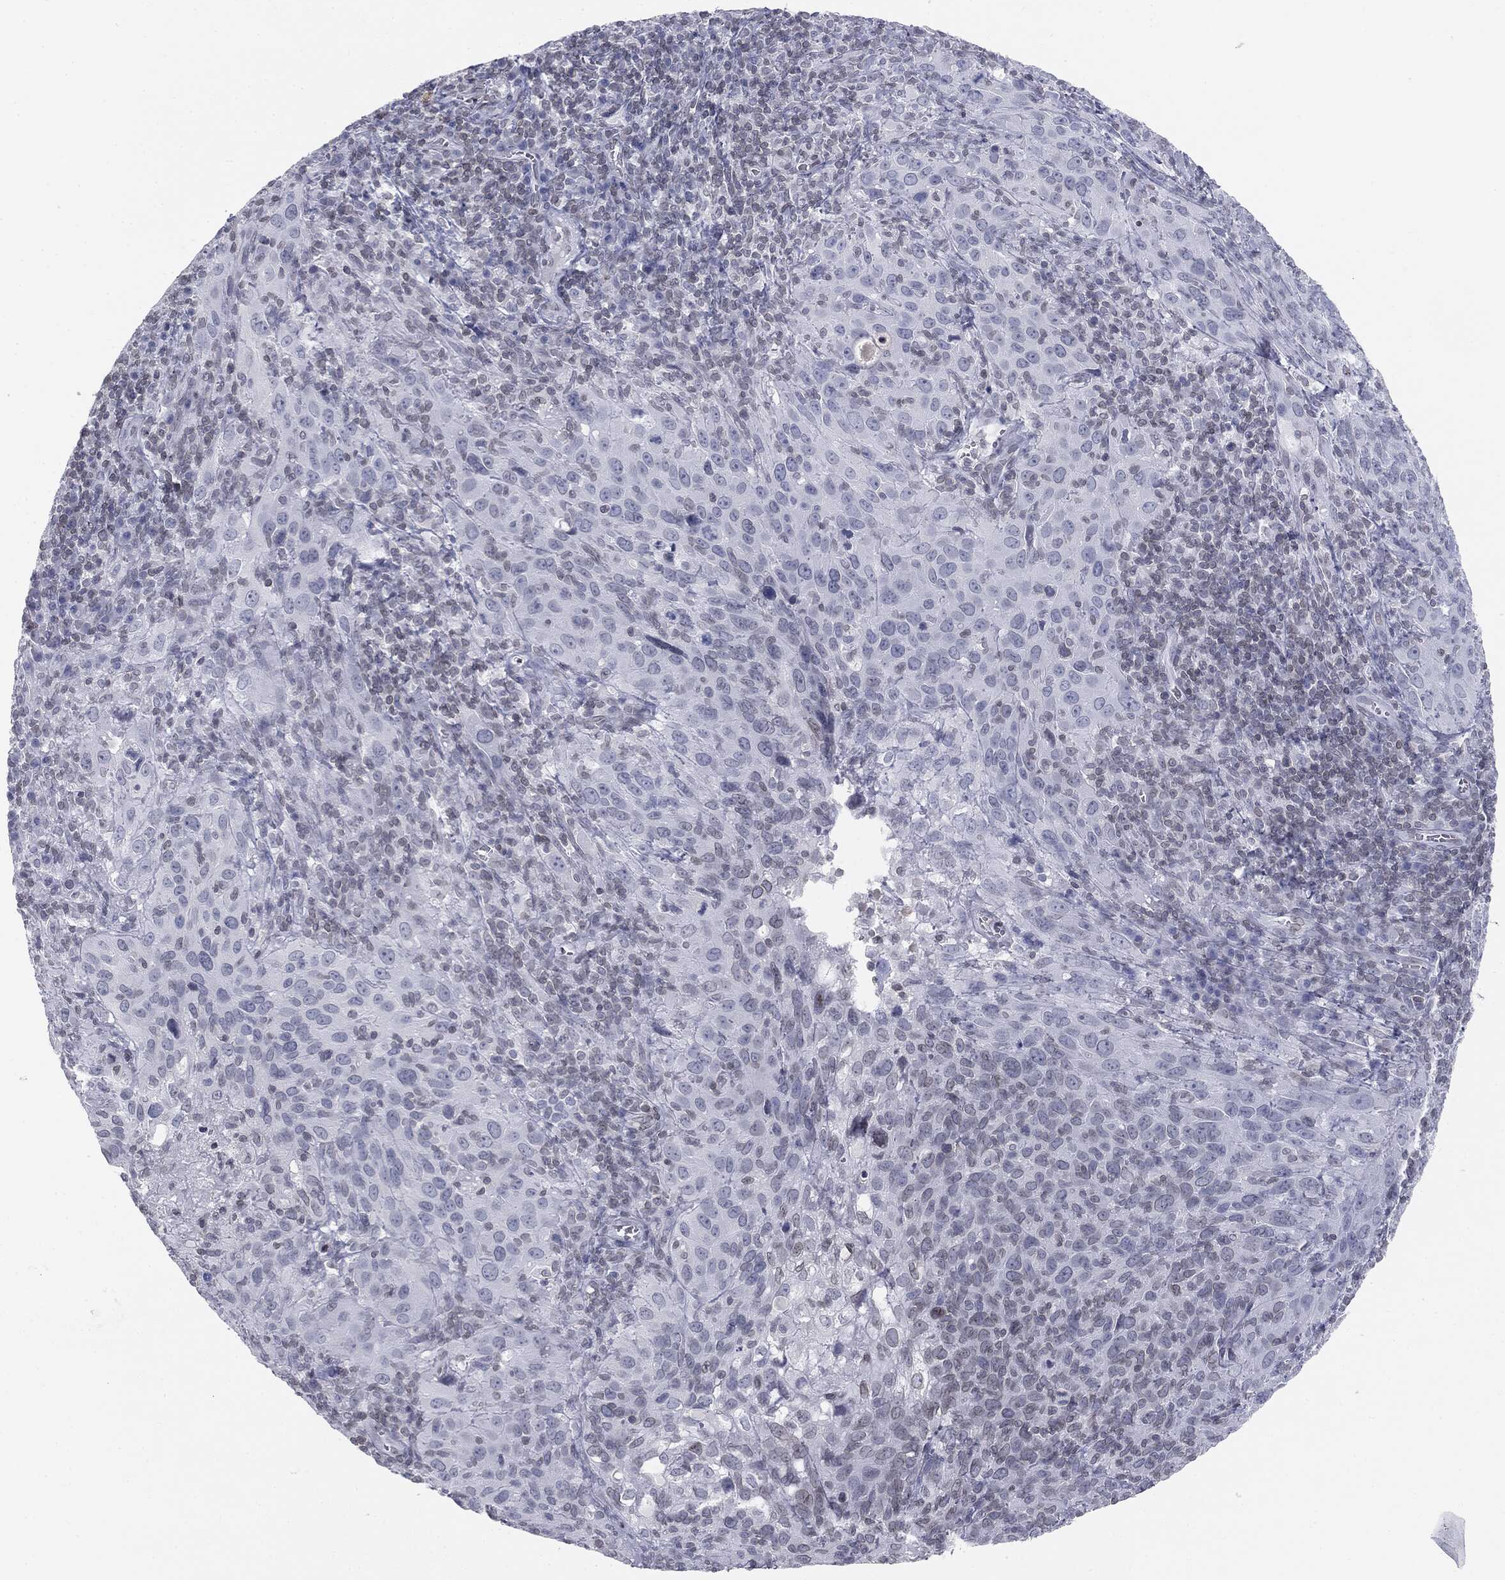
{"staining": {"intensity": "negative", "quantity": "none", "location": "none"}, "tissue": "cervical cancer", "cell_type": "Tumor cells", "image_type": "cancer", "snomed": [{"axis": "morphology", "description": "Squamous cell carcinoma, NOS"}, {"axis": "topography", "description": "Cervix"}], "caption": "This micrograph is of cervical squamous cell carcinoma stained with immunohistochemistry to label a protein in brown with the nuclei are counter-stained blue. There is no positivity in tumor cells.", "gene": "ALDOB", "patient": {"sex": "female", "age": 51}}